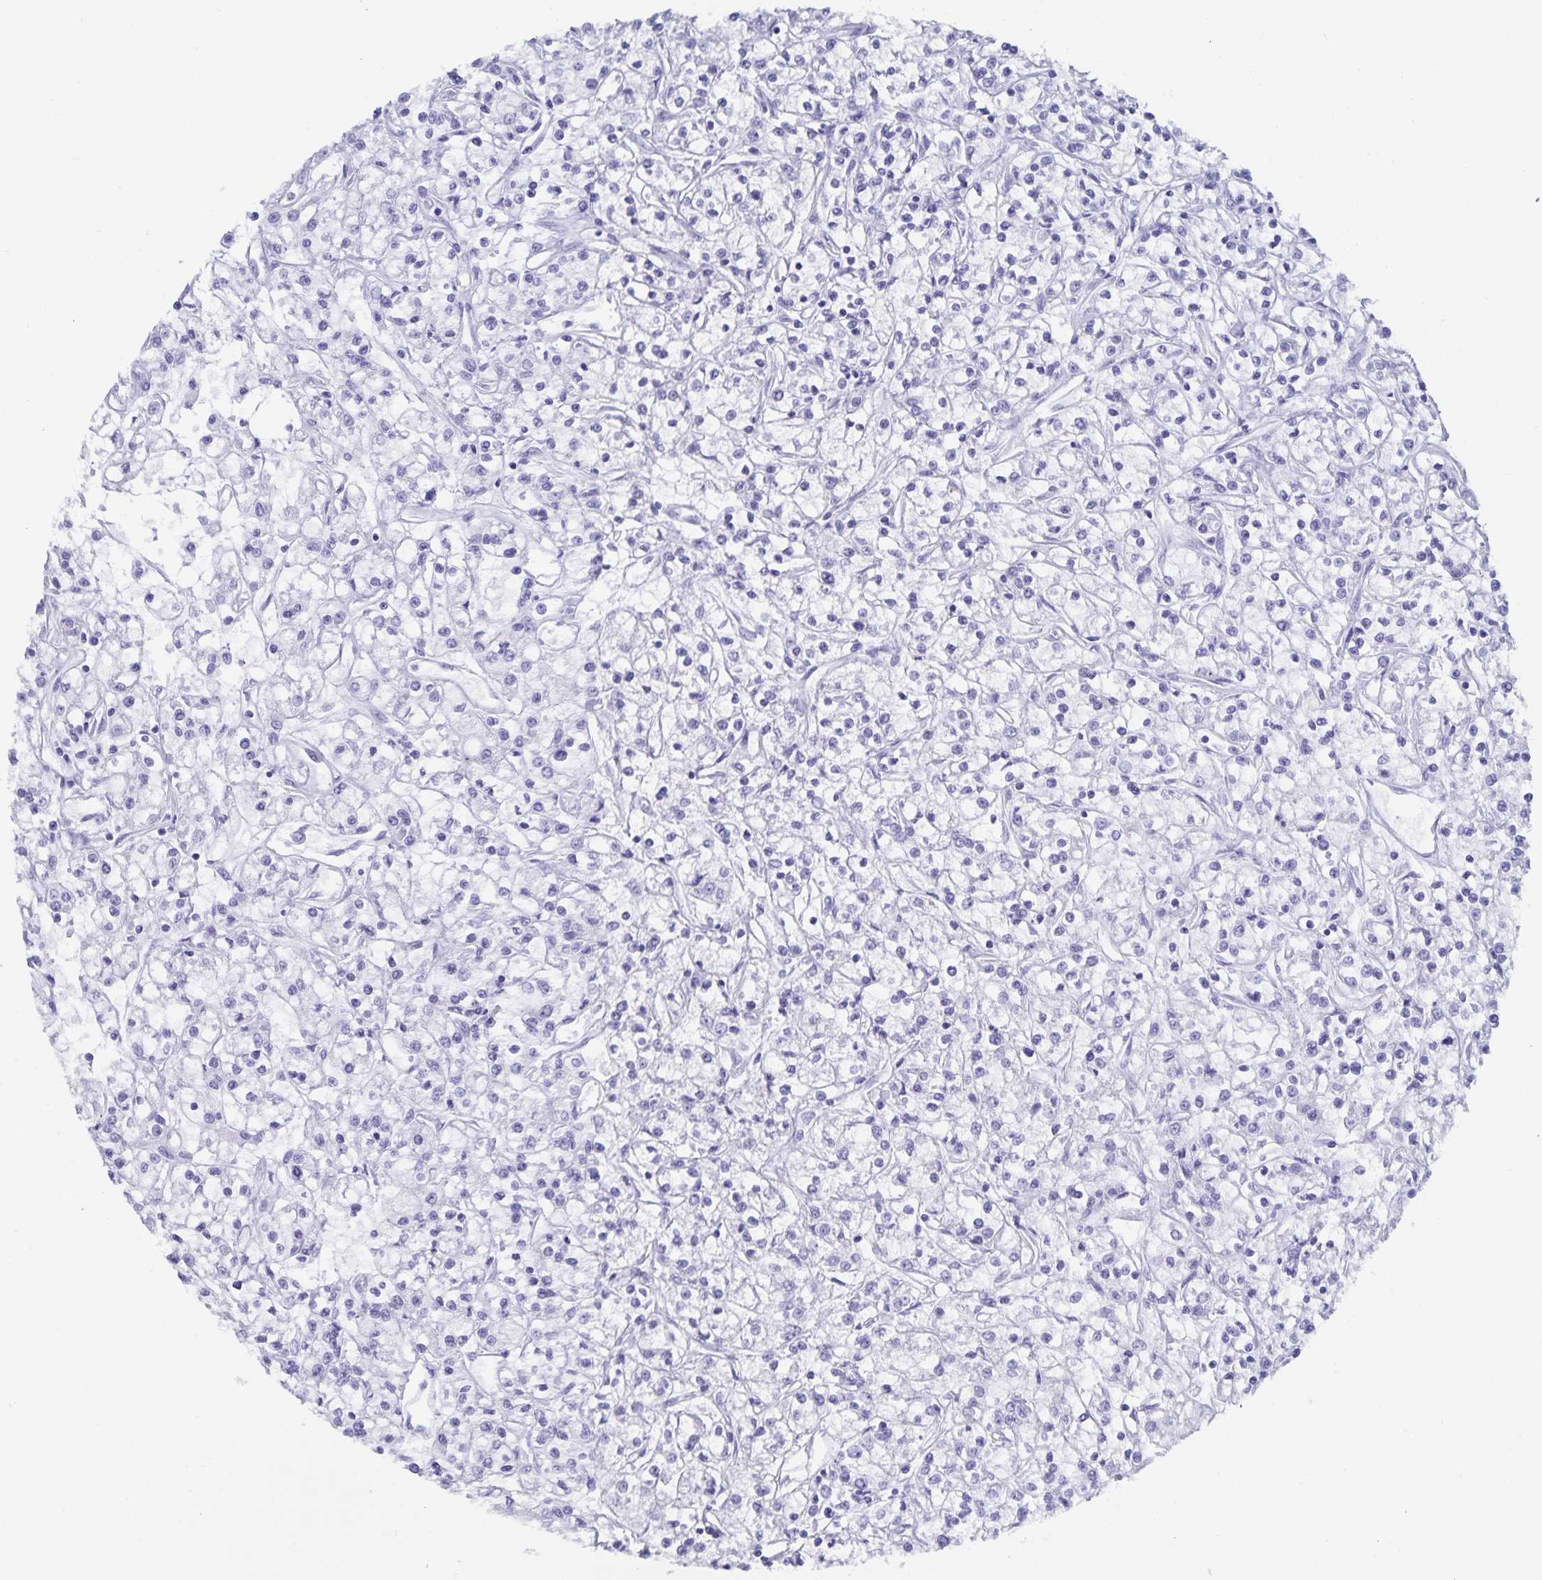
{"staining": {"intensity": "negative", "quantity": "none", "location": "none"}, "tissue": "renal cancer", "cell_type": "Tumor cells", "image_type": "cancer", "snomed": [{"axis": "morphology", "description": "Adenocarcinoma, NOS"}, {"axis": "topography", "description": "Kidney"}], "caption": "A high-resolution photomicrograph shows immunohistochemistry (IHC) staining of renal cancer, which displays no significant staining in tumor cells.", "gene": "C19orf73", "patient": {"sex": "female", "age": 59}}